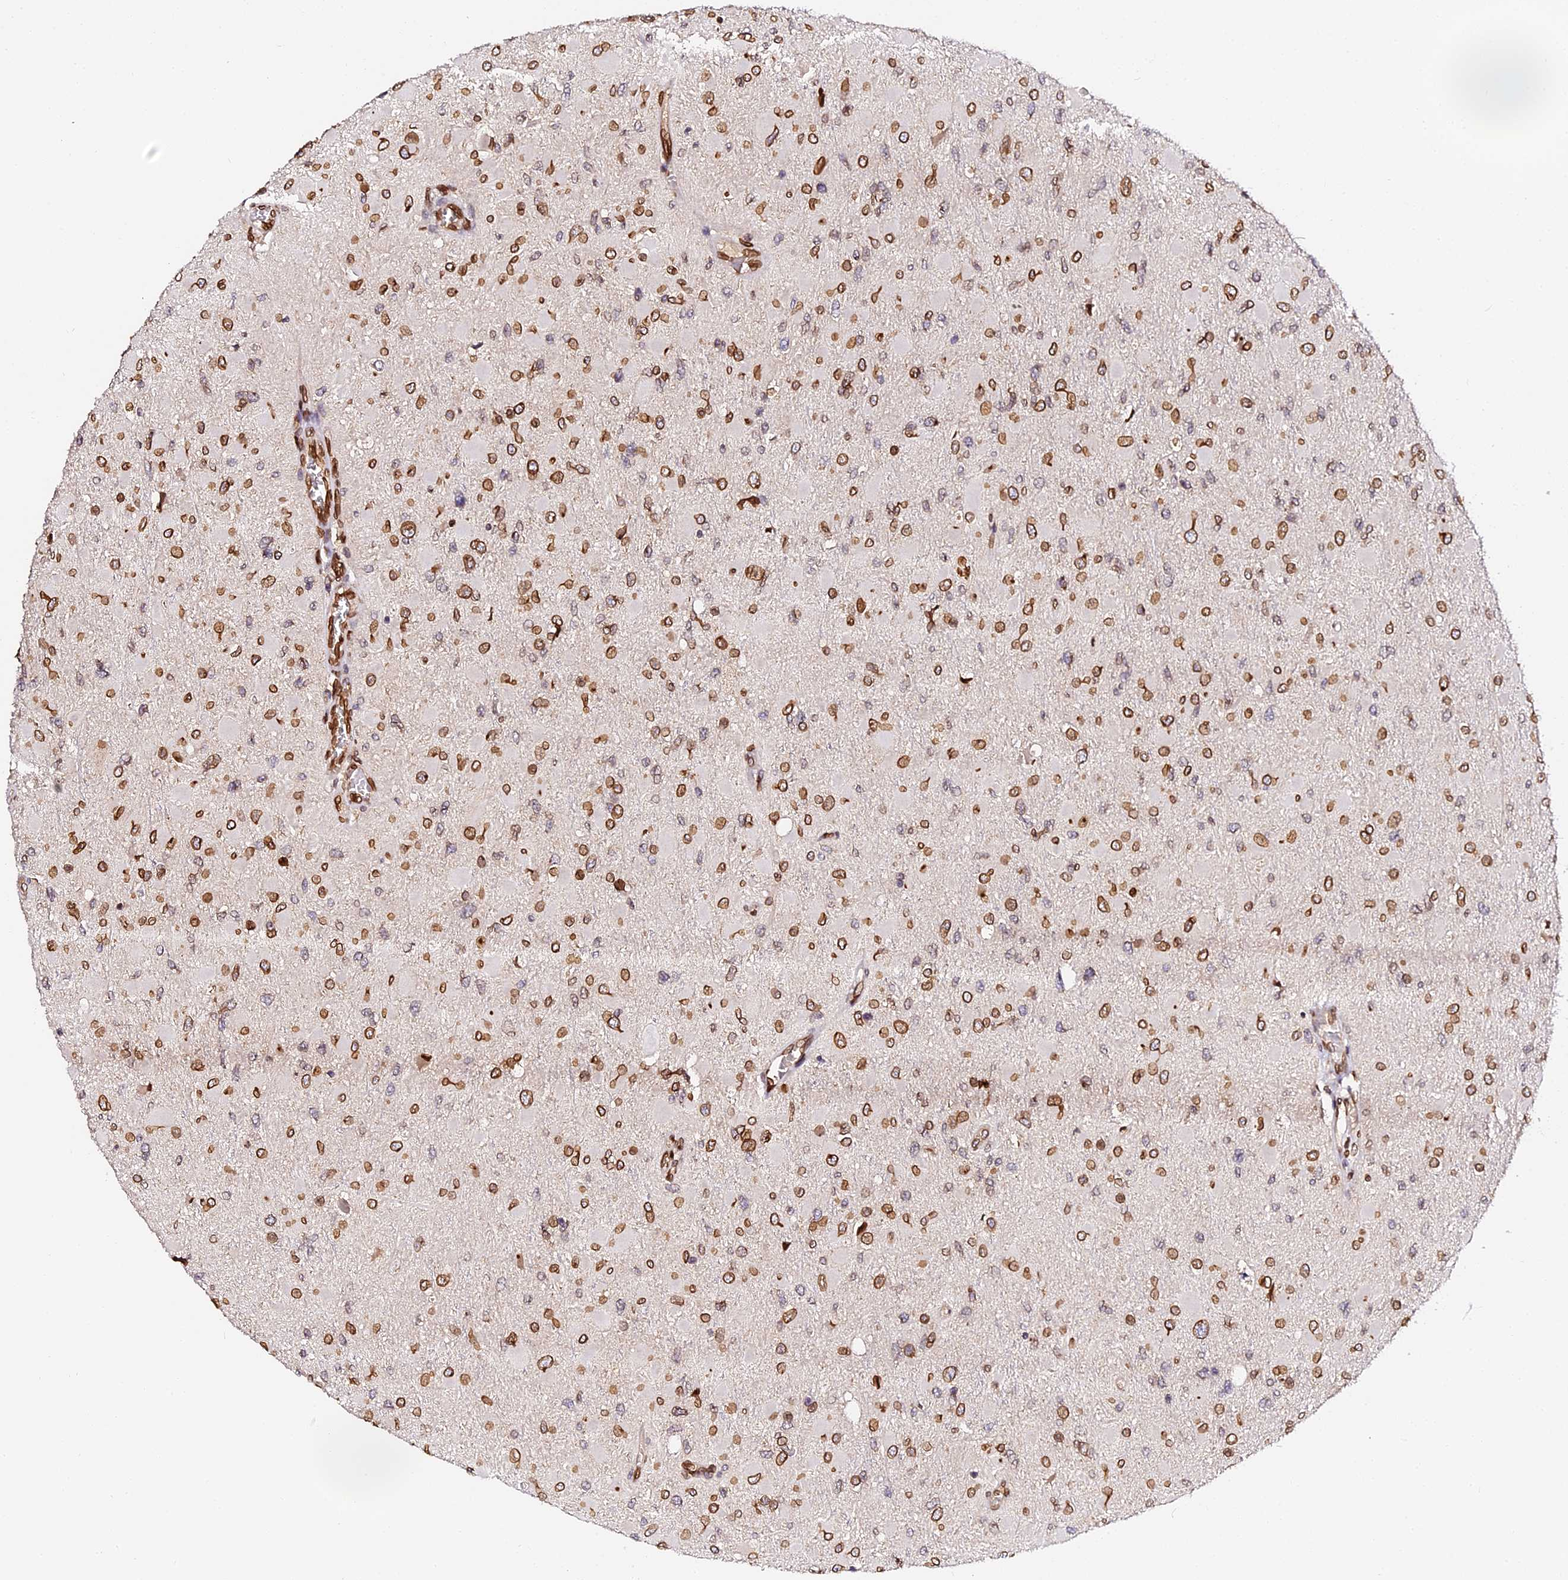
{"staining": {"intensity": "strong", "quantity": ">75%", "location": "cytoplasmic/membranous,nuclear"}, "tissue": "glioma", "cell_type": "Tumor cells", "image_type": "cancer", "snomed": [{"axis": "morphology", "description": "Glioma, malignant, High grade"}, {"axis": "topography", "description": "Cerebral cortex"}], "caption": "The photomicrograph exhibits staining of glioma, revealing strong cytoplasmic/membranous and nuclear protein staining (brown color) within tumor cells.", "gene": "ANAPC5", "patient": {"sex": "female", "age": 36}}